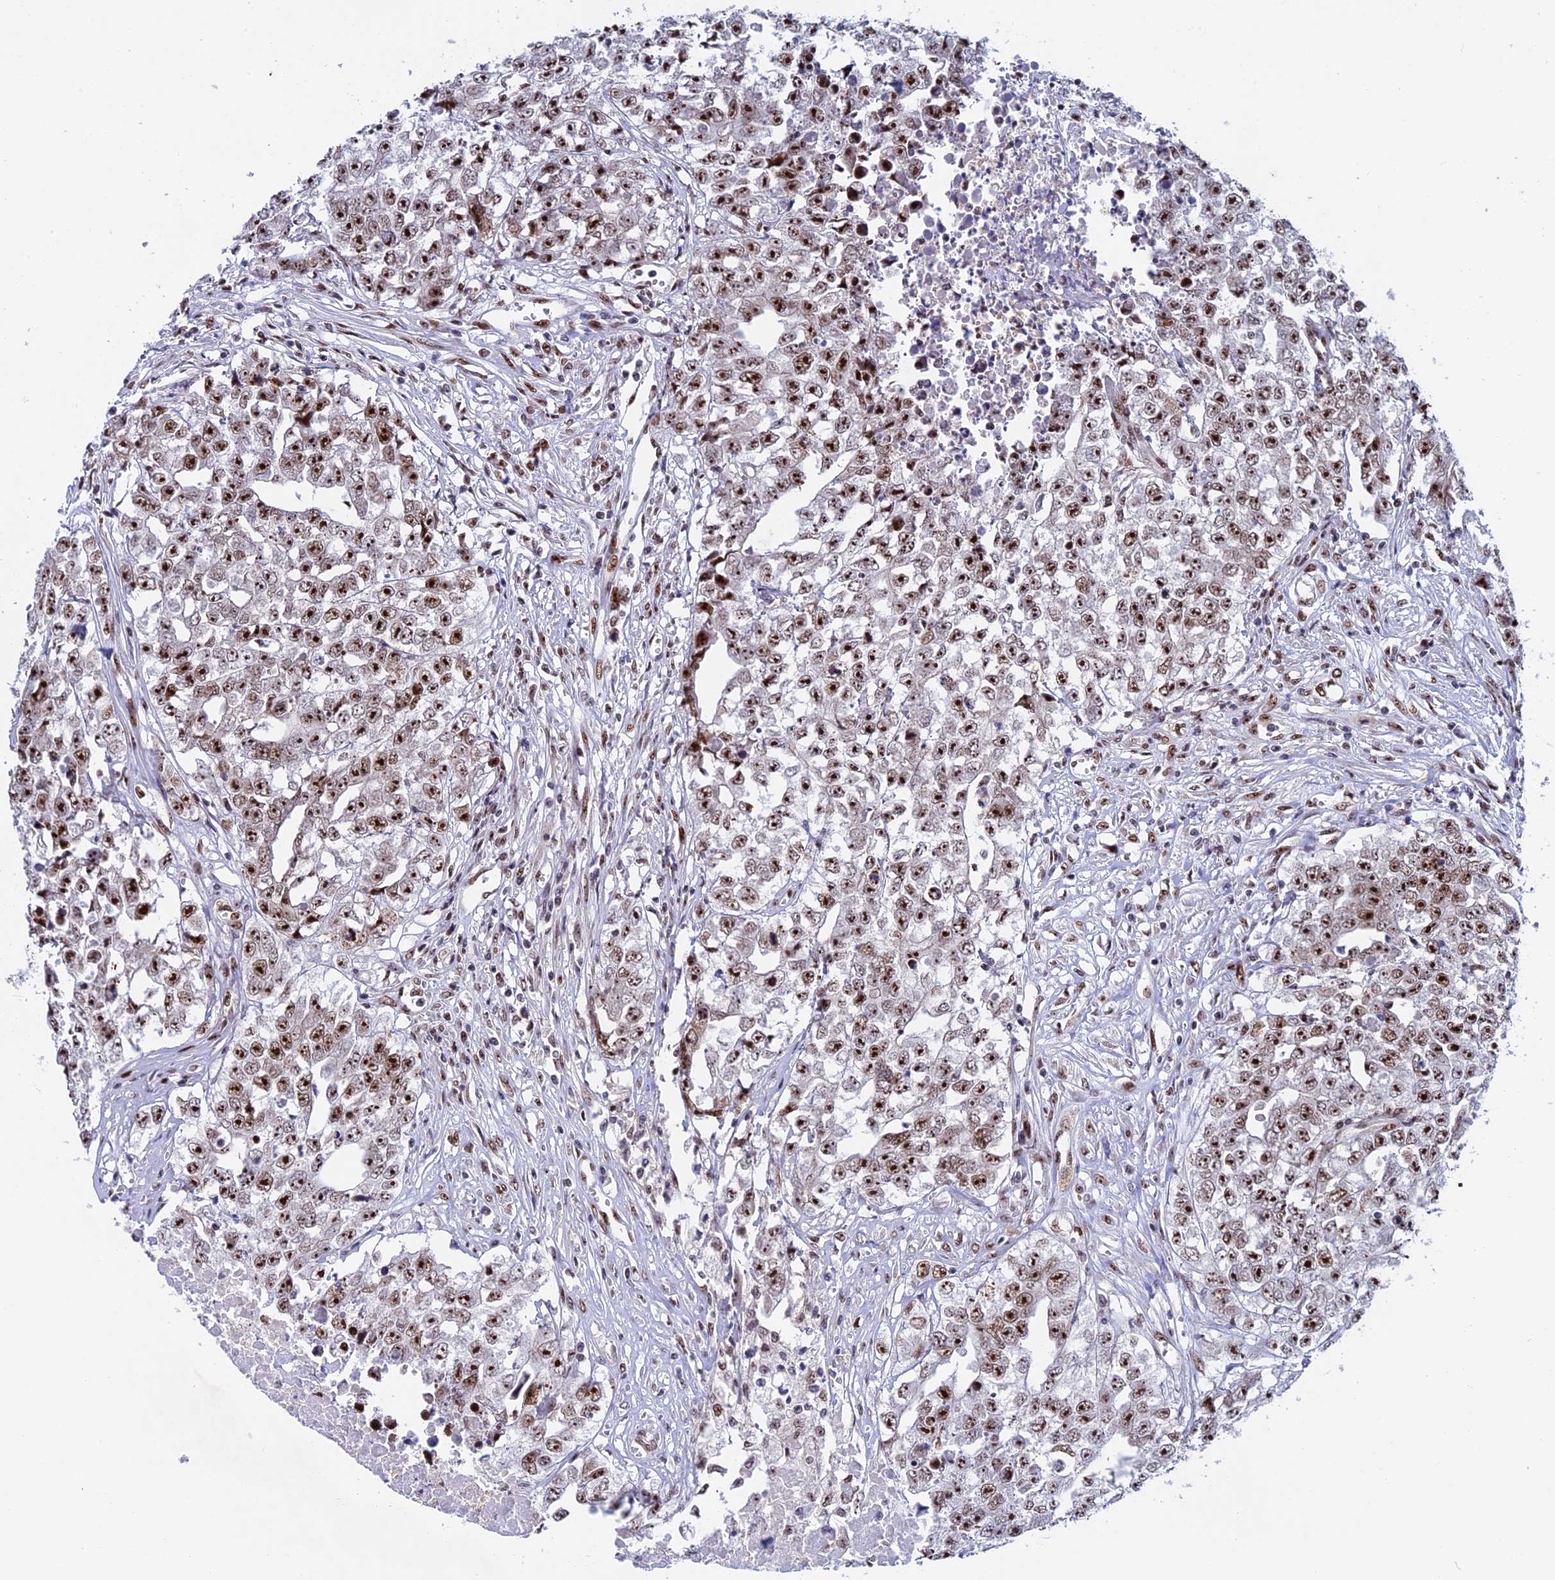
{"staining": {"intensity": "moderate", "quantity": ">75%", "location": "nuclear"}, "tissue": "testis cancer", "cell_type": "Tumor cells", "image_type": "cancer", "snomed": [{"axis": "morphology", "description": "Seminoma, NOS"}, {"axis": "morphology", "description": "Carcinoma, Embryonal, NOS"}, {"axis": "topography", "description": "Testis"}], "caption": "The micrograph demonstrates immunohistochemical staining of seminoma (testis). There is moderate nuclear staining is seen in approximately >75% of tumor cells. (Stains: DAB (3,3'-diaminobenzidine) in brown, nuclei in blue, Microscopy: brightfield microscopy at high magnification).", "gene": "CCDC86", "patient": {"sex": "male", "age": 43}}